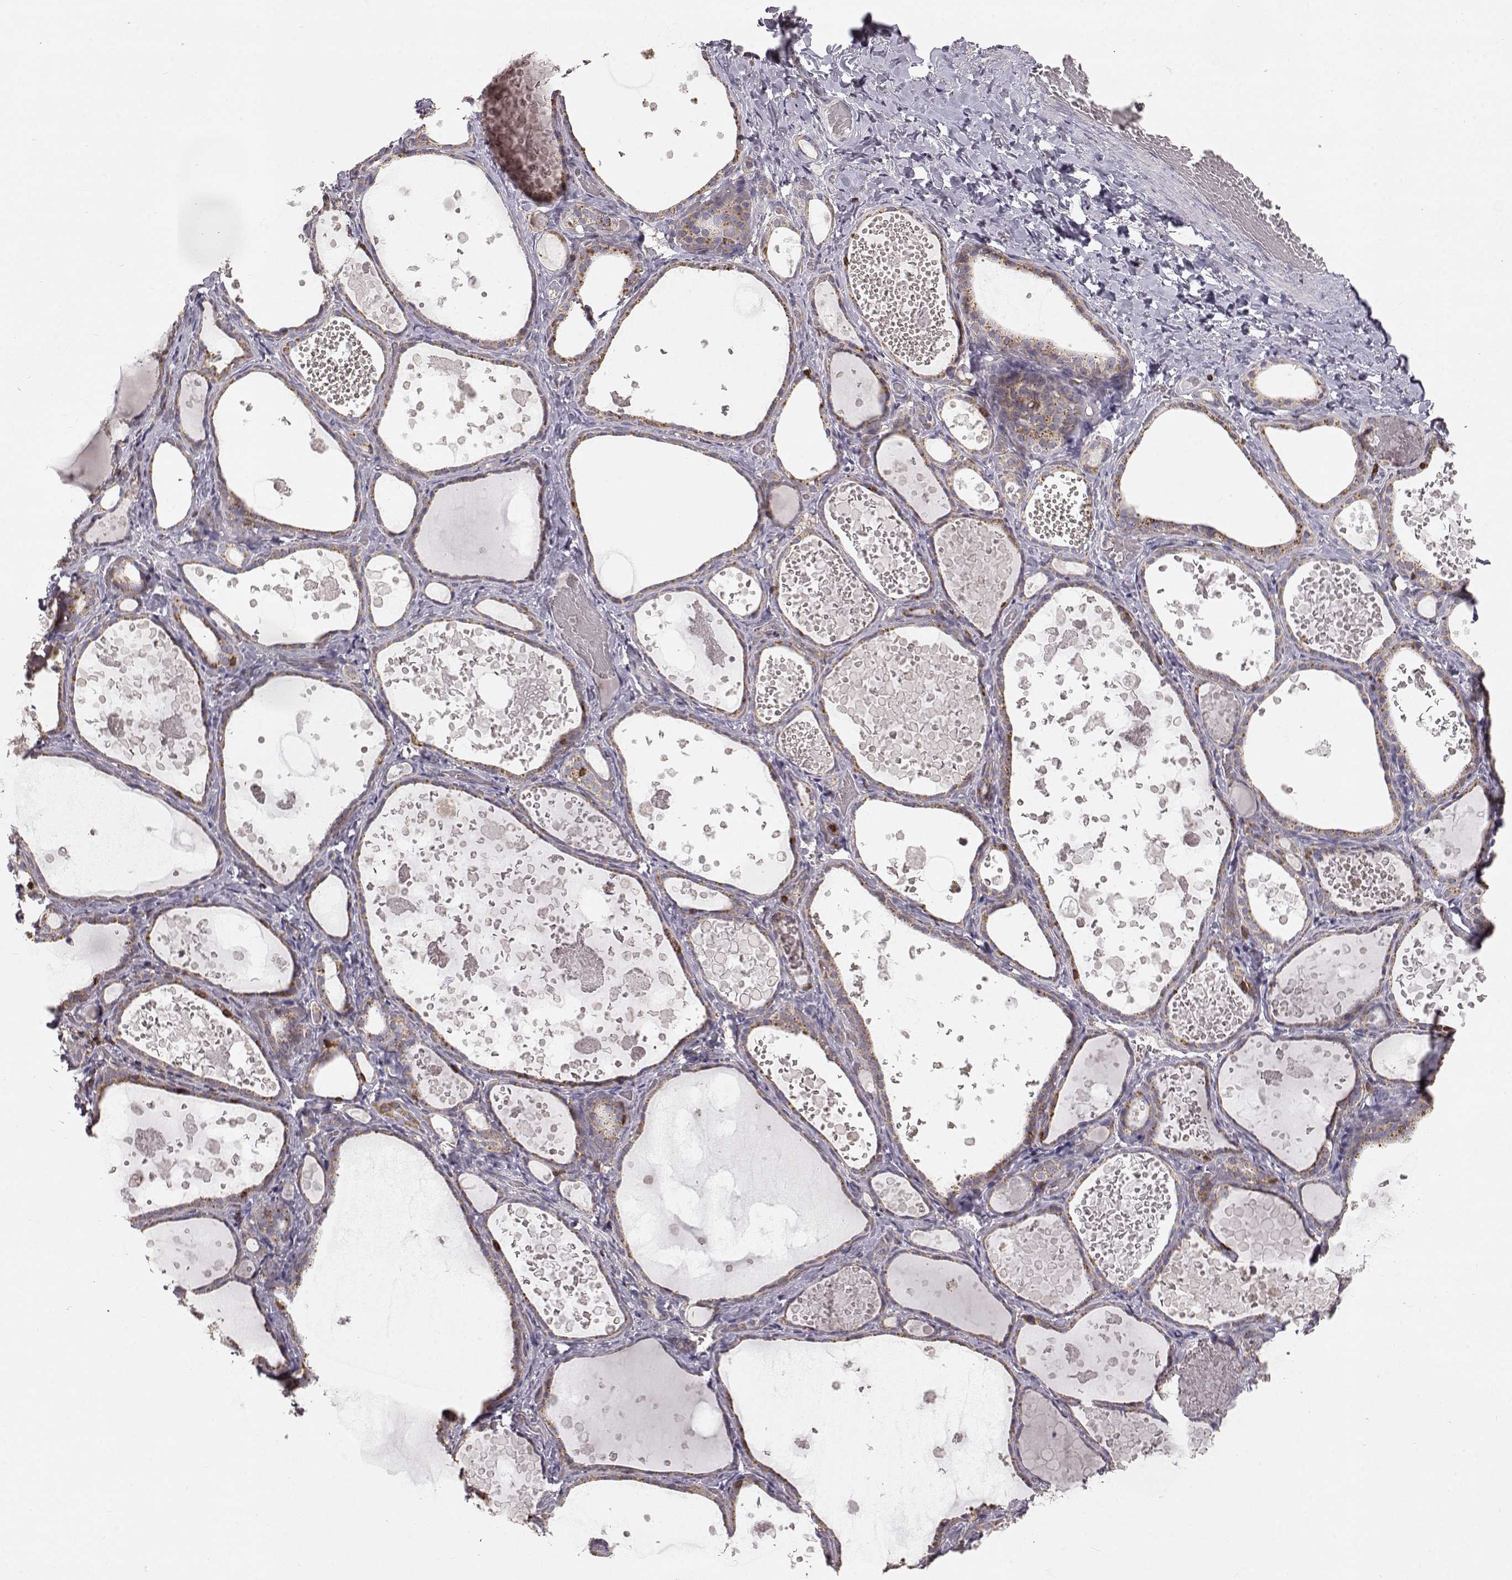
{"staining": {"intensity": "moderate", "quantity": ">75%", "location": "cytoplasmic/membranous"}, "tissue": "thyroid gland", "cell_type": "Glandular cells", "image_type": "normal", "snomed": [{"axis": "morphology", "description": "Normal tissue, NOS"}, {"axis": "topography", "description": "Thyroid gland"}], "caption": "This micrograph exhibits immunohistochemistry (IHC) staining of benign human thyroid gland, with medium moderate cytoplasmic/membranous staining in approximately >75% of glandular cells.", "gene": "GRAP2", "patient": {"sex": "female", "age": 56}}